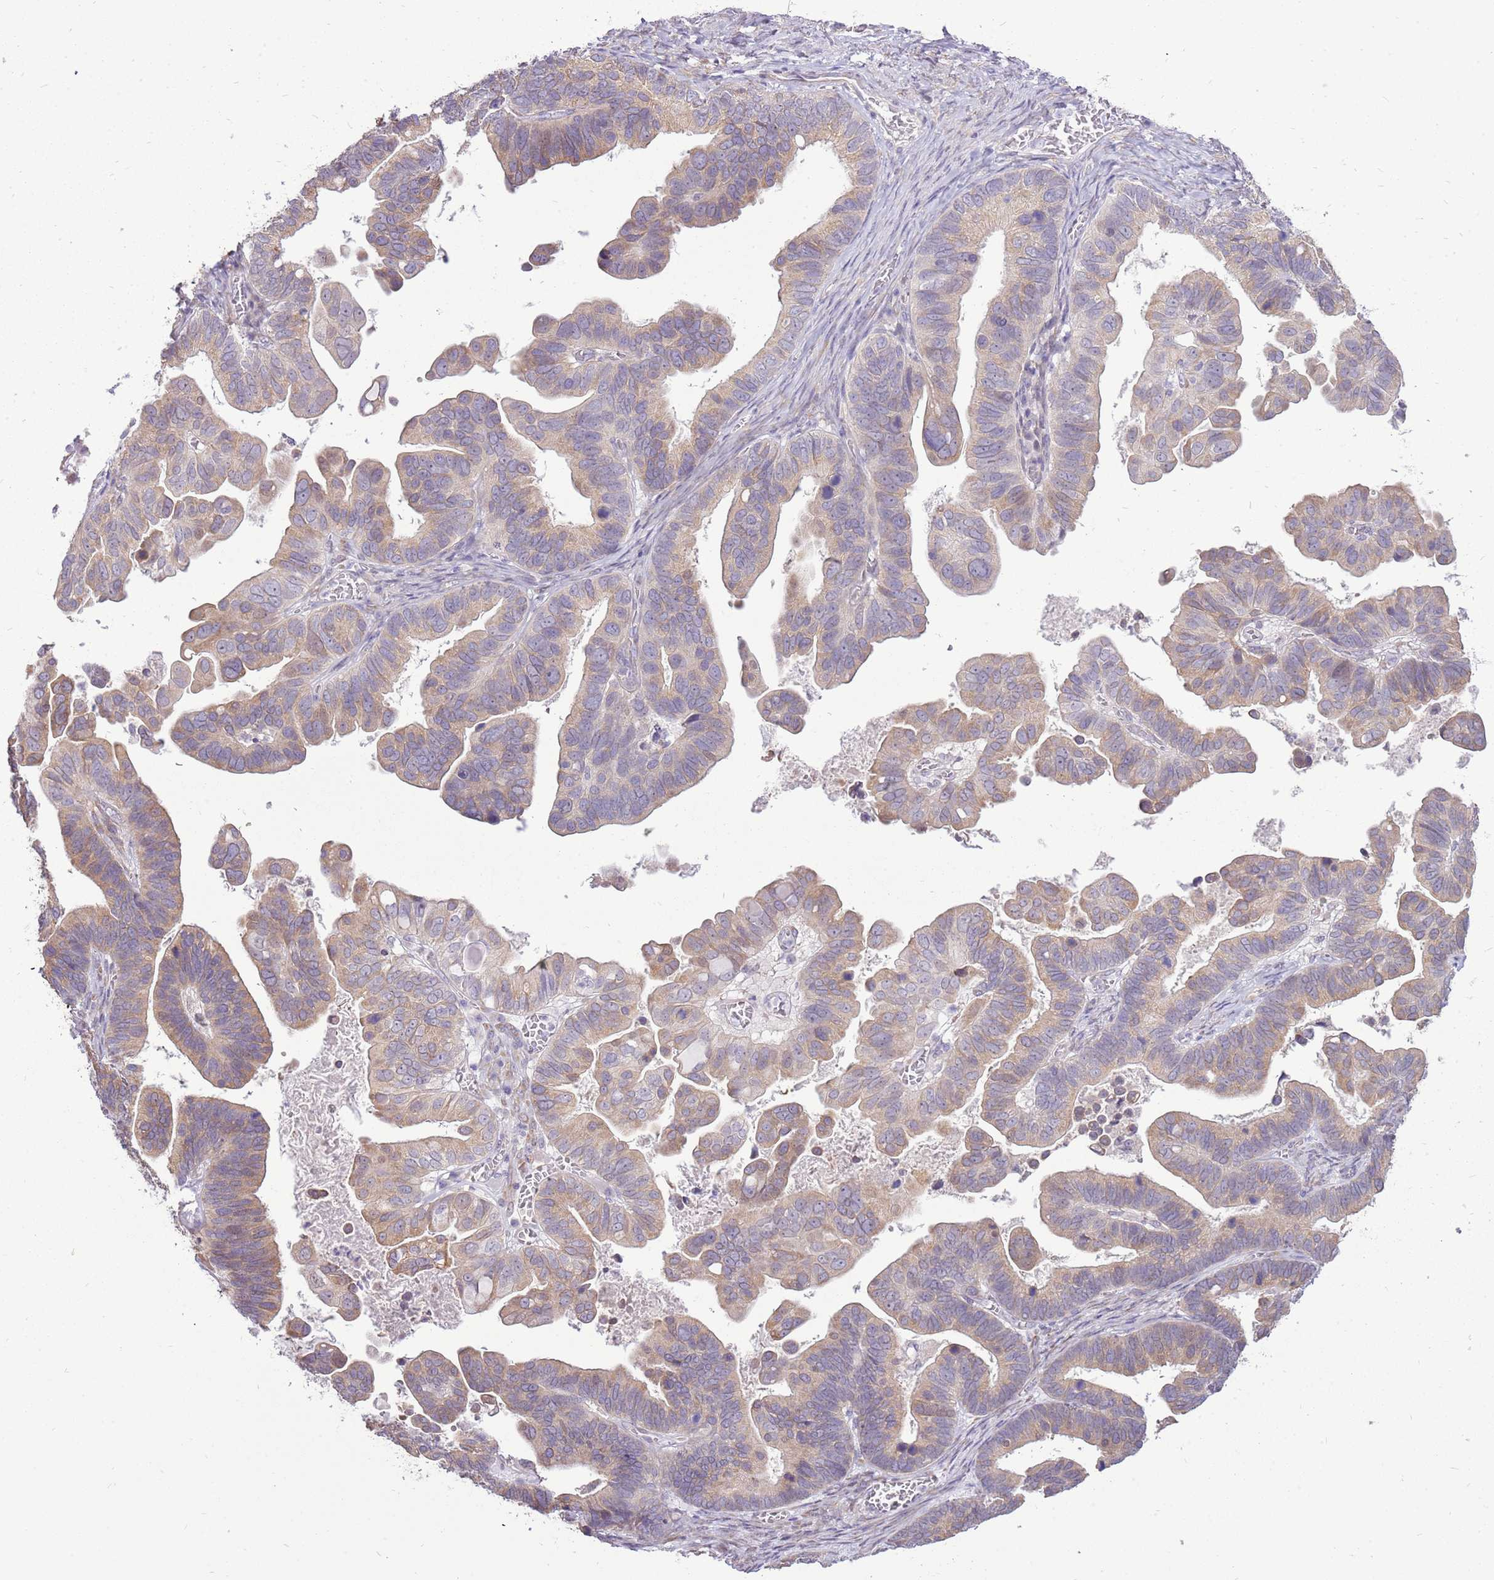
{"staining": {"intensity": "moderate", "quantity": ">75%", "location": "cytoplasmic/membranous"}, "tissue": "ovarian cancer", "cell_type": "Tumor cells", "image_type": "cancer", "snomed": [{"axis": "morphology", "description": "Cystadenocarcinoma, serous, NOS"}, {"axis": "topography", "description": "Ovary"}], "caption": "Immunohistochemical staining of human ovarian cancer exhibits medium levels of moderate cytoplasmic/membranous staining in about >75% of tumor cells. The protein of interest is shown in brown color, while the nuclei are stained blue.", "gene": "UGGT2", "patient": {"sex": "female", "age": 56}}